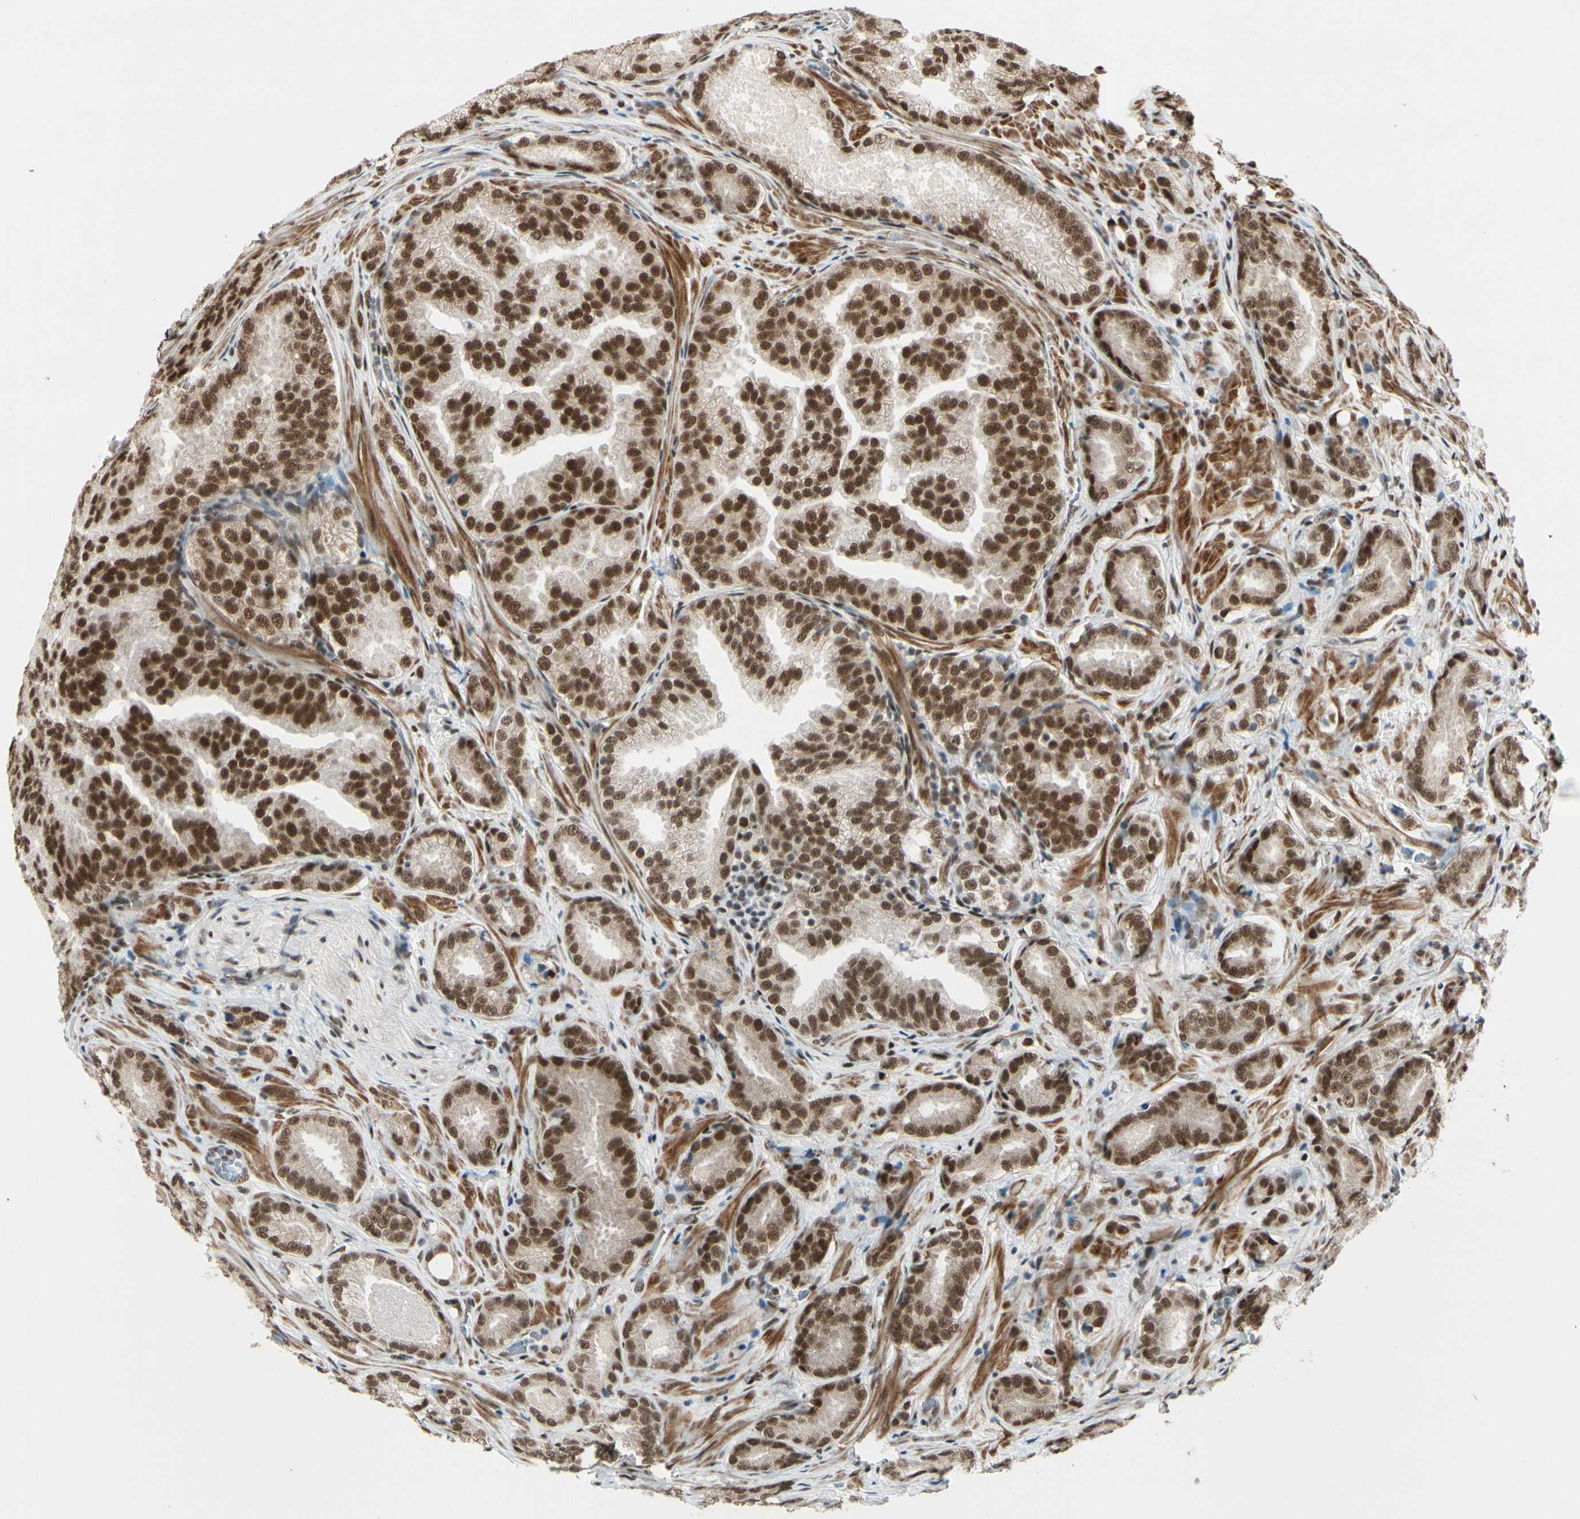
{"staining": {"intensity": "strong", "quantity": ">75%", "location": "nuclear"}, "tissue": "prostate cancer", "cell_type": "Tumor cells", "image_type": "cancer", "snomed": [{"axis": "morphology", "description": "Adenocarcinoma, High grade"}, {"axis": "topography", "description": "Prostate"}], "caption": "This is a photomicrograph of immunohistochemistry (IHC) staining of prostate adenocarcinoma (high-grade), which shows strong expression in the nuclear of tumor cells.", "gene": "CHAMP1", "patient": {"sex": "male", "age": 64}}